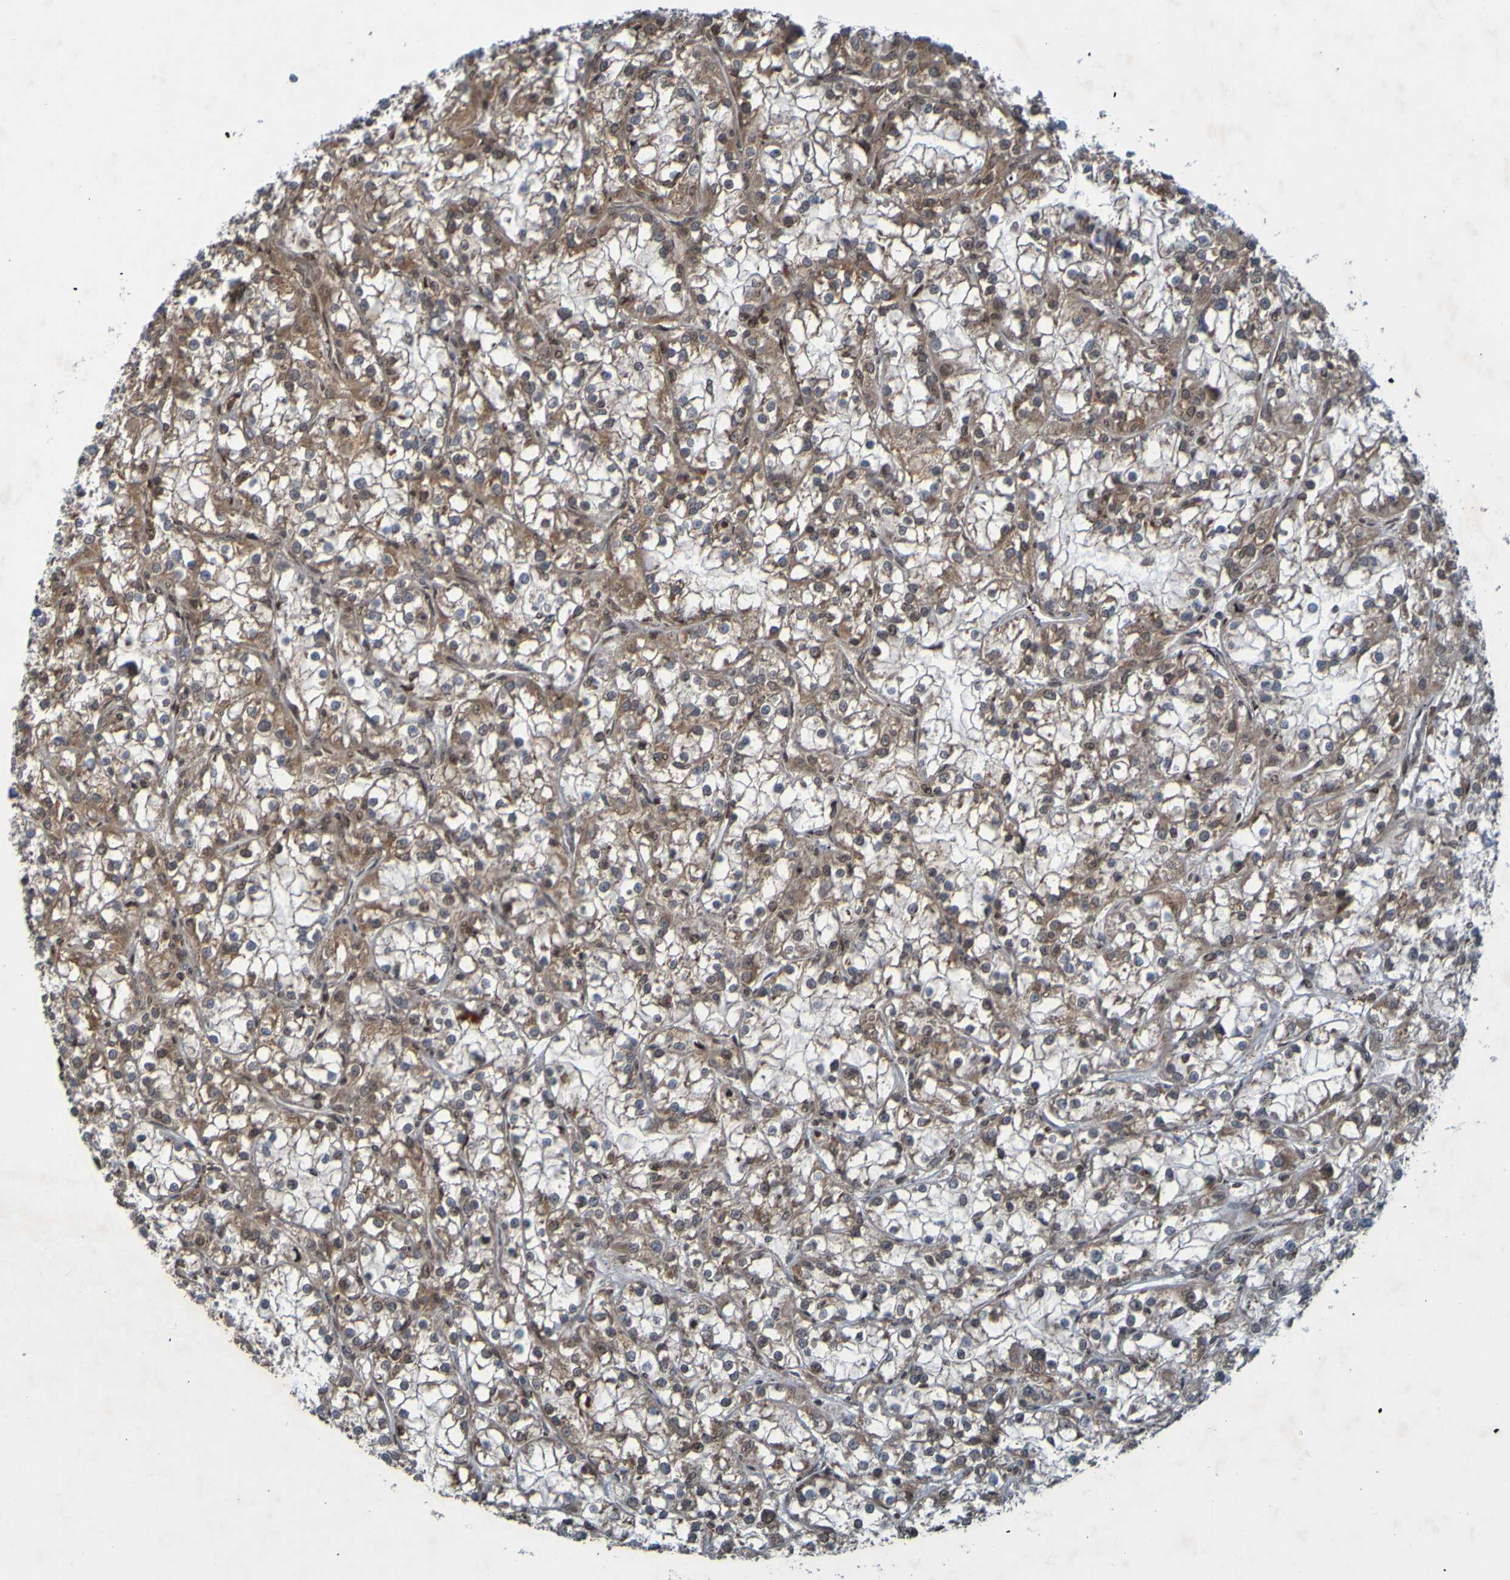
{"staining": {"intensity": "moderate", "quantity": "25%-75%", "location": "cytoplasmic/membranous"}, "tissue": "renal cancer", "cell_type": "Tumor cells", "image_type": "cancer", "snomed": [{"axis": "morphology", "description": "Adenocarcinoma, NOS"}, {"axis": "topography", "description": "Kidney"}], "caption": "Moderate cytoplasmic/membranous staining for a protein is present in approximately 25%-75% of tumor cells of adenocarcinoma (renal) using IHC.", "gene": "GUCY1A1", "patient": {"sex": "female", "age": 52}}